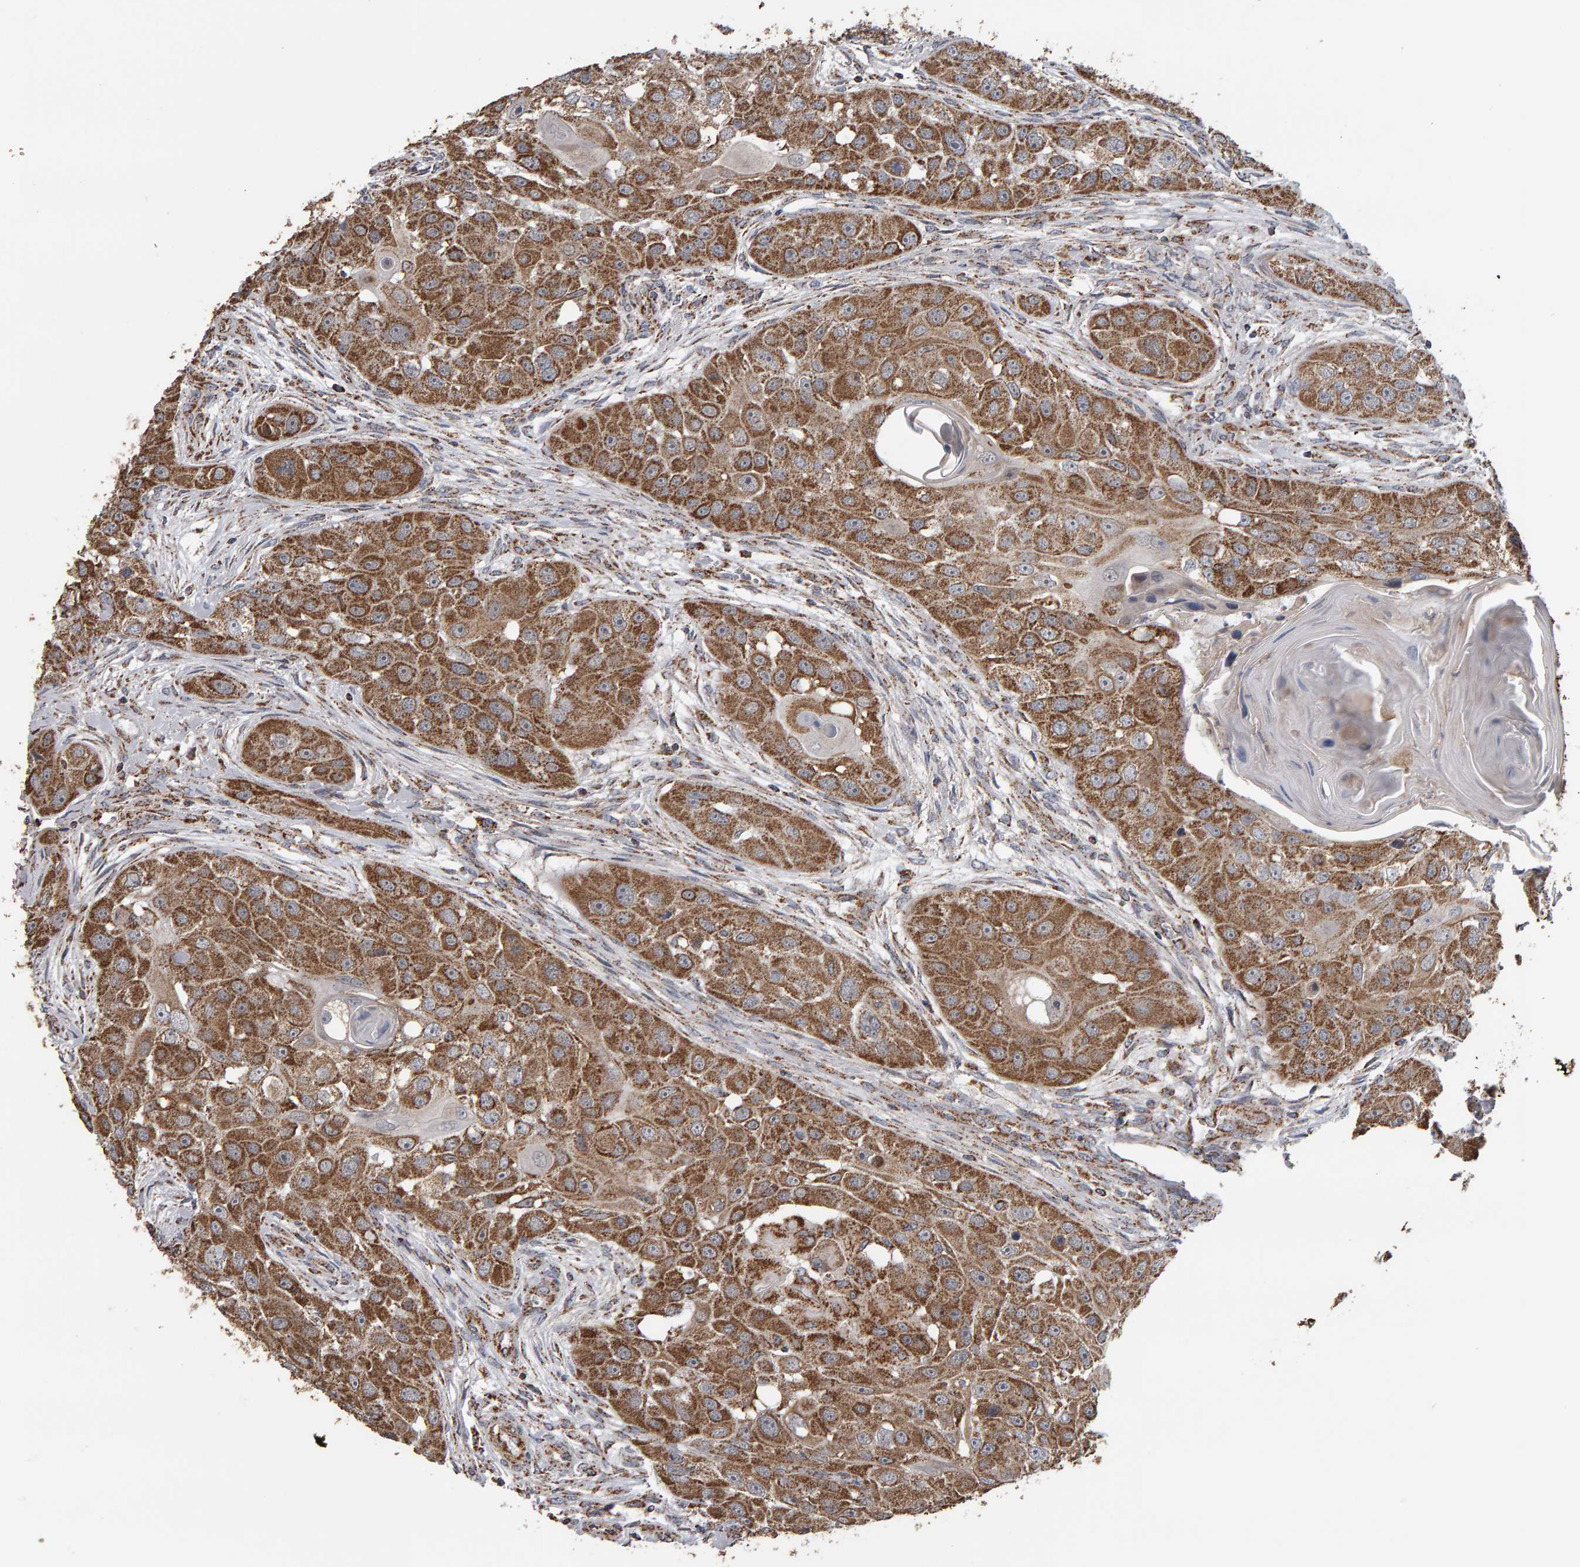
{"staining": {"intensity": "moderate", "quantity": ">75%", "location": "cytoplasmic/membranous"}, "tissue": "head and neck cancer", "cell_type": "Tumor cells", "image_type": "cancer", "snomed": [{"axis": "morphology", "description": "Normal tissue, NOS"}, {"axis": "morphology", "description": "Squamous cell carcinoma, NOS"}, {"axis": "topography", "description": "Skeletal muscle"}, {"axis": "topography", "description": "Head-Neck"}], "caption": "An immunohistochemistry (IHC) histopathology image of tumor tissue is shown. Protein staining in brown highlights moderate cytoplasmic/membranous positivity in squamous cell carcinoma (head and neck) within tumor cells.", "gene": "TOM1L1", "patient": {"sex": "male", "age": 51}}